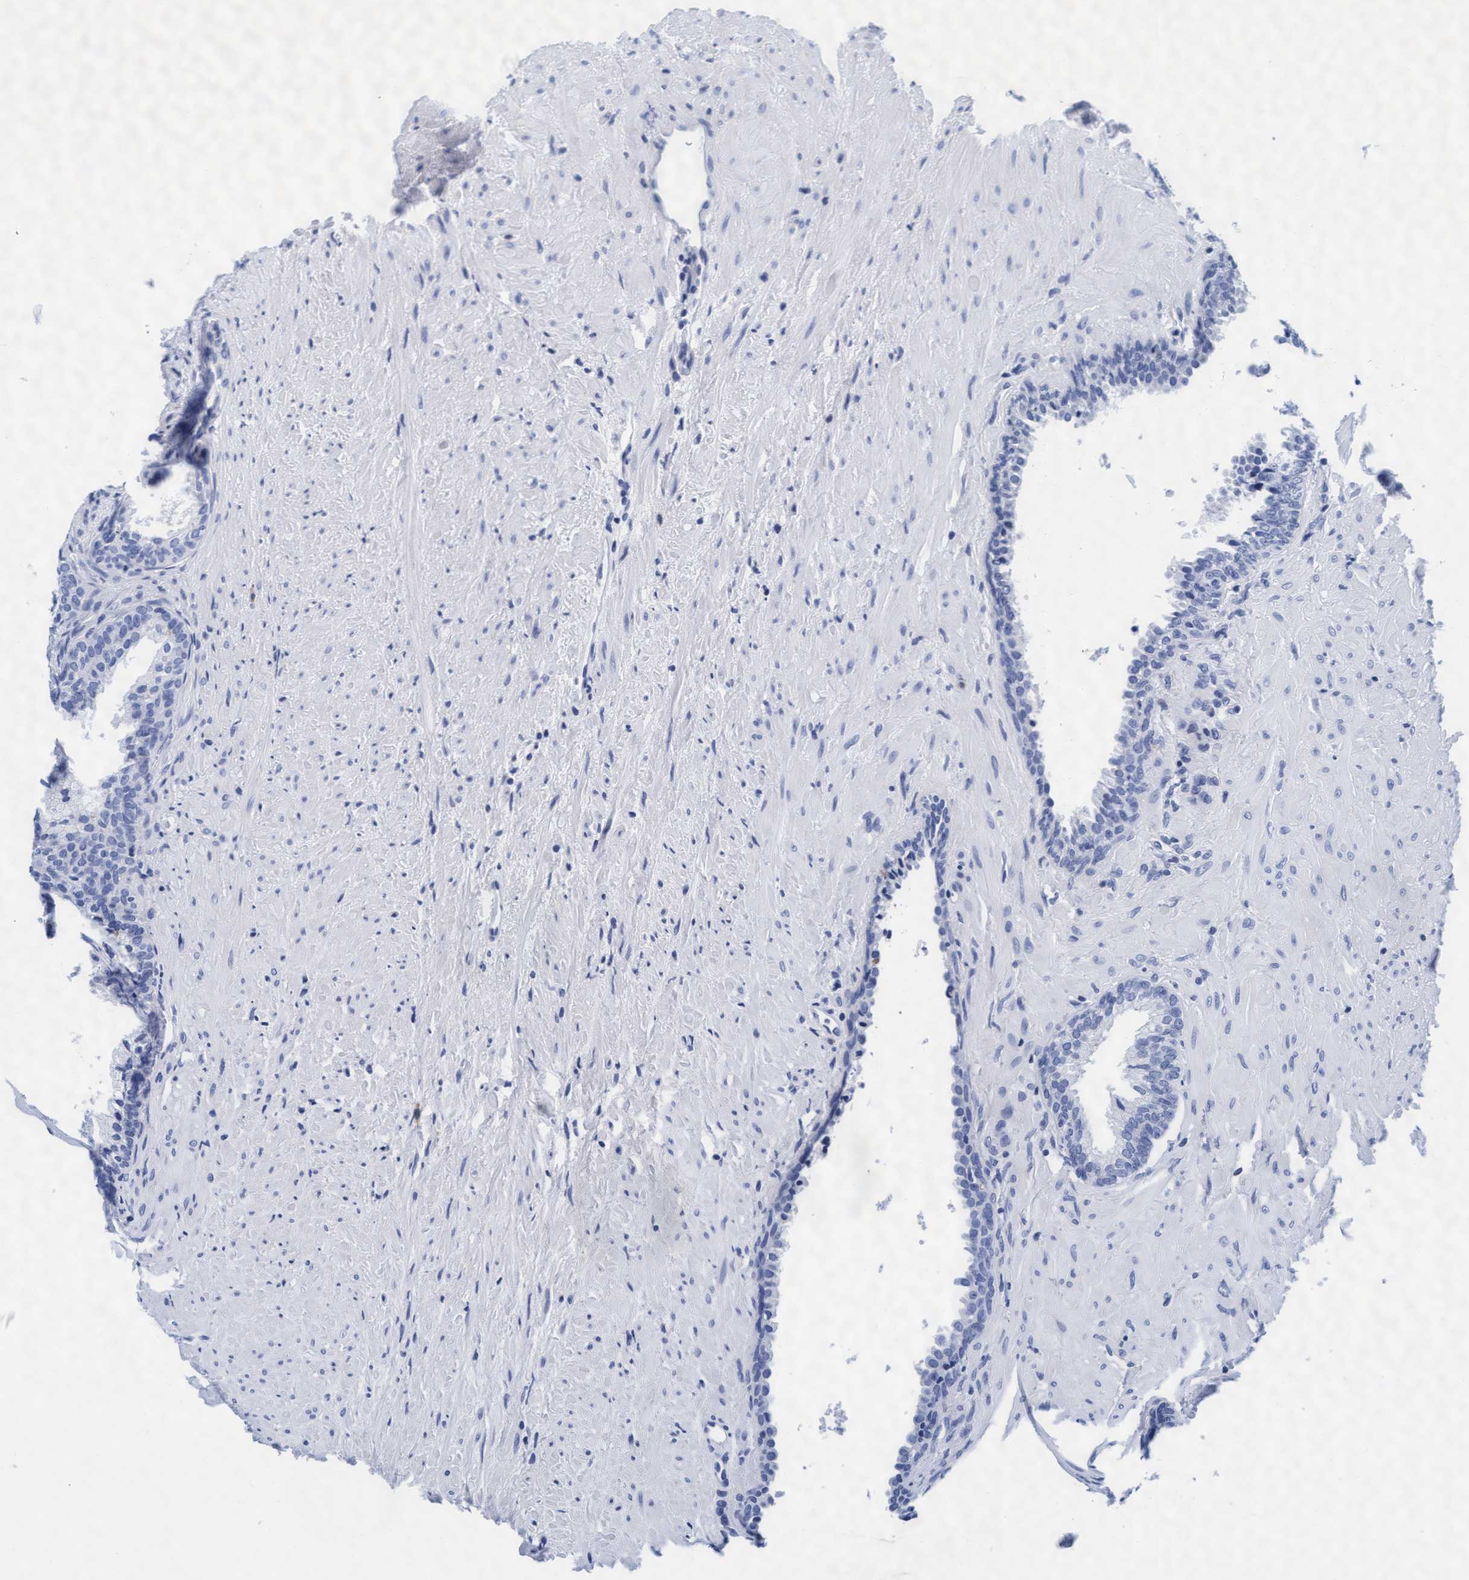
{"staining": {"intensity": "negative", "quantity": "none", "location": "none"}, "tissue": "prostate", "cell_type": "Glandular cells", "image_type": "normal", "snomed": [{"axis": "morphology", "description": "Normal tissue, NOS"}, {"axis": "topography", "description": "Prostate"}], "caption": "Protein analysis of unremarkable prostate shows no significant staining in glandular cells. The staining is performed using DAB (3,3'-diaminobenzidine) brown chromogen with nuclei counter-stained in using hematoxylin.", "gene": "ARSG", "patient": {"sex": "male", "age": 76}}